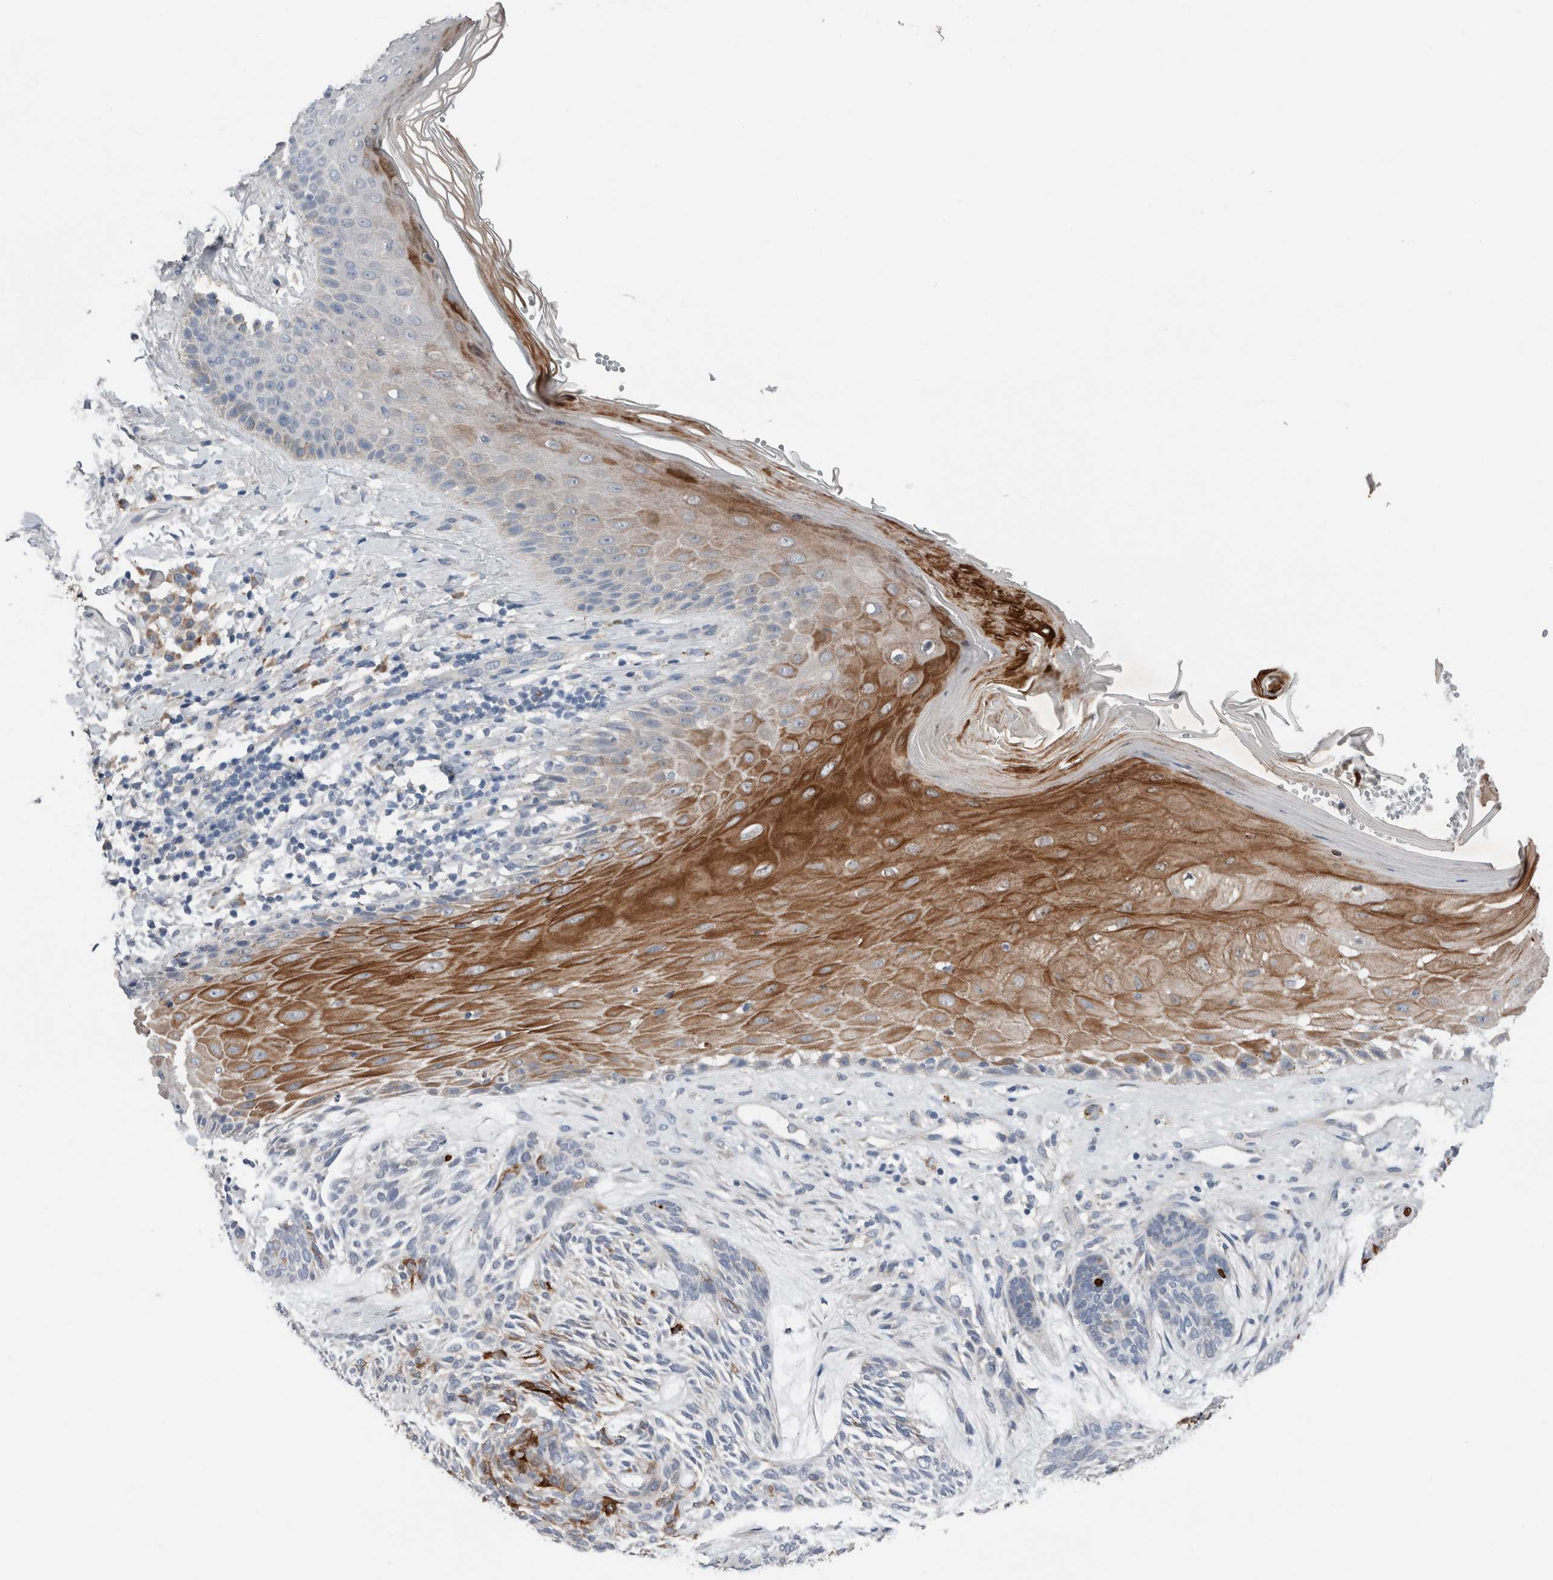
{"staining": {"intensity": "moderate", "quantity": "<25%", "location": "cytoplasmic/membranous"}, "tissue": "skin cancer", "cell_type": "Tumor cells", "image_type": "cancer", "snomed": [{"axis": "morphology", "description": "Basal cell carcinoma"}, {"axis": "topography", "description": "Skin"}], "caption": "This micrograph demonstrates immunohistochemistry (IHC) staining of basal cell carcinoma (skin), with low moderate cytoplasmic/membranous staining in about <25% of tumor cells.", "gene": "CRNN", "patient": {"sex": "male", "age": 55}}